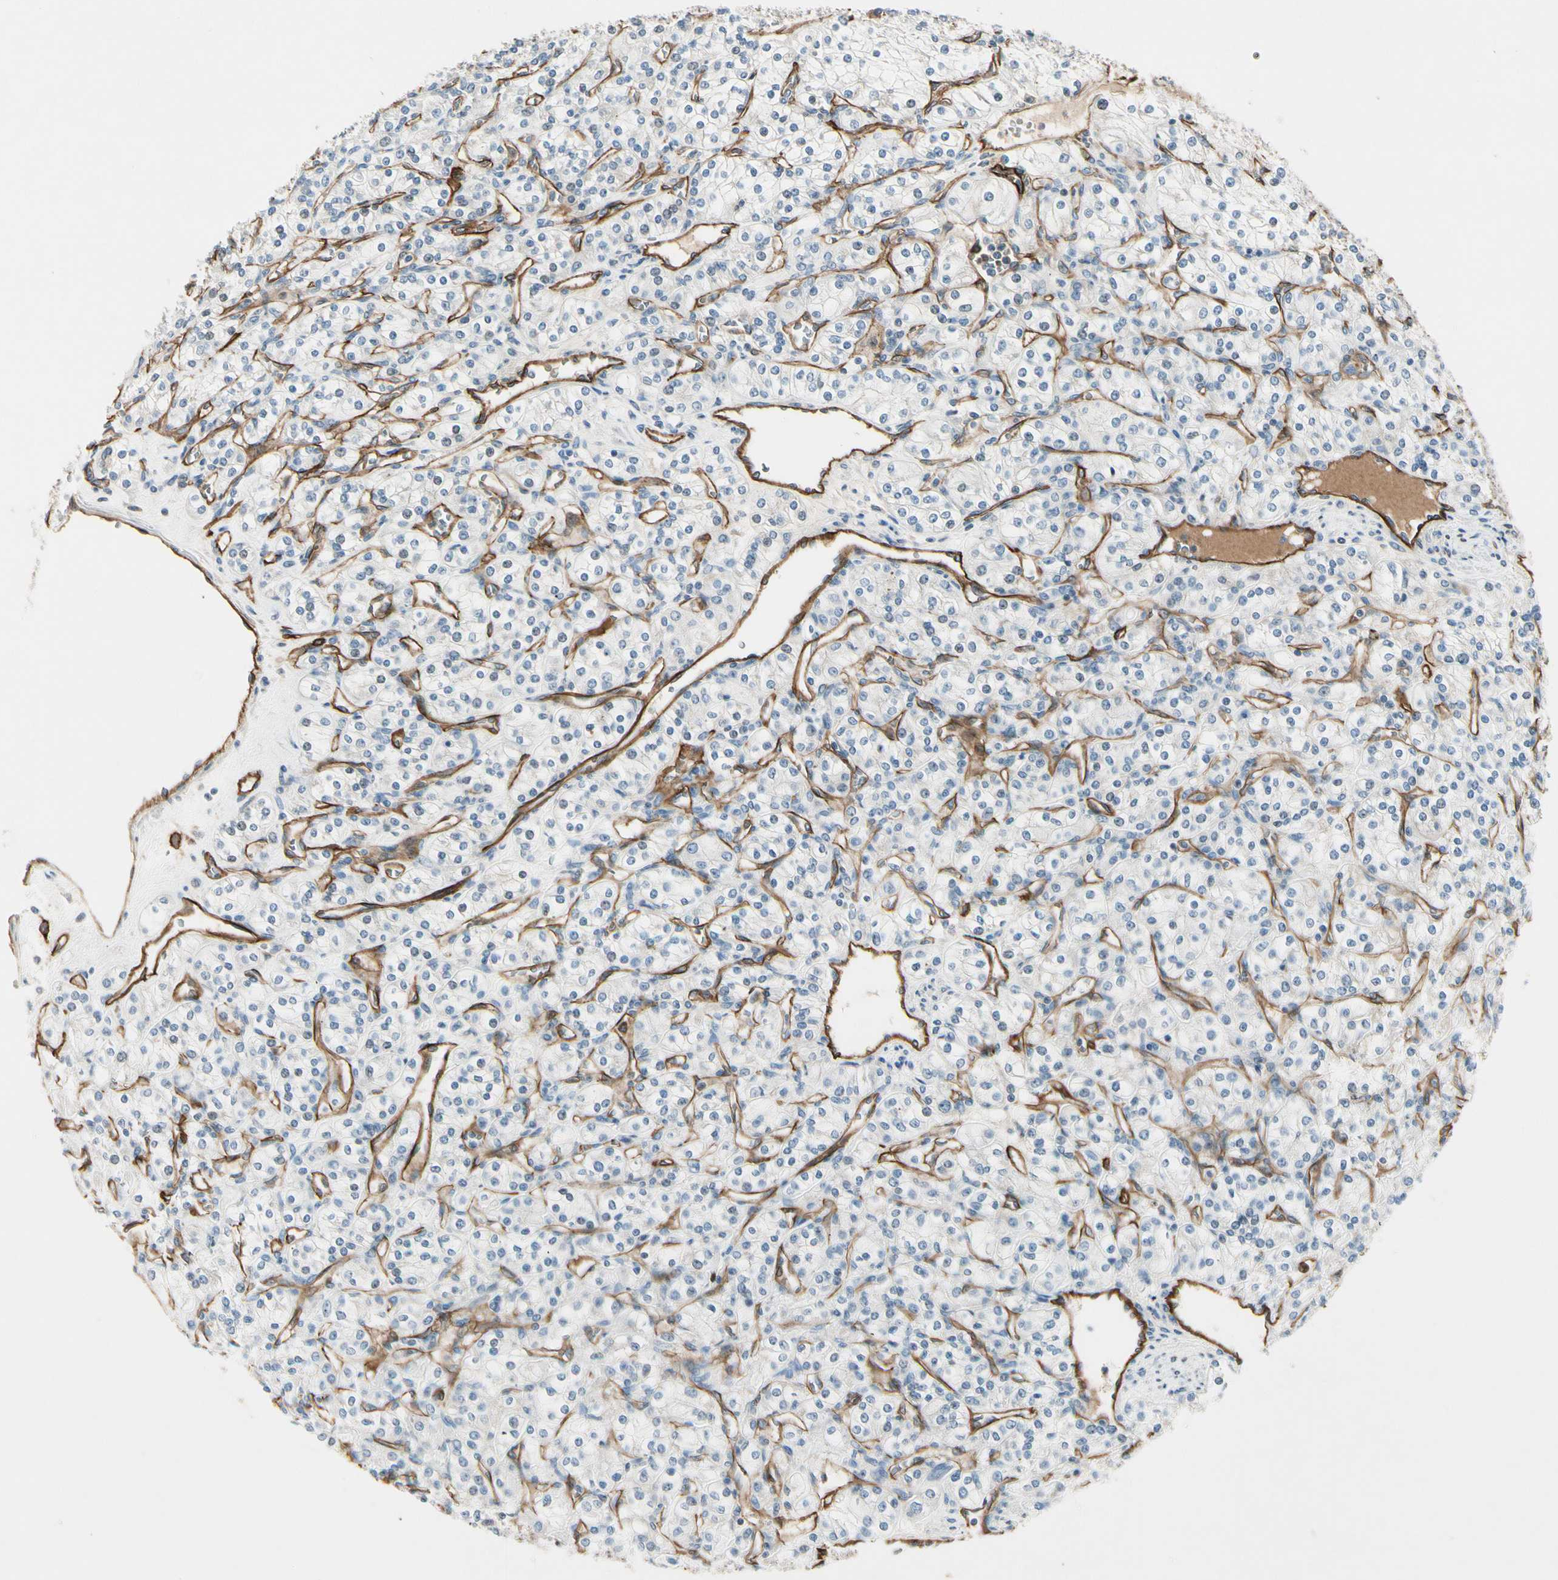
{"staining": {"intensity": "negative", "quantity": "none", "location": "none"}, "tissue": "renal cancer", "cell_type": "Tumor cells", "image_type": "cancer", "snomed": [{"axis": "morphology", "description": "Adenocarcinoma, NOS"}, {"axis": "topography", "description": "Kidney"}], "caption": "Immunohistochemistry micrograph of renal cancer stained for a protein (brown), which displays no staining in tumor cells. Nuclei are stained in blue.", "gene": "CD93", "patient": {"sex": "male", "age": 77}}